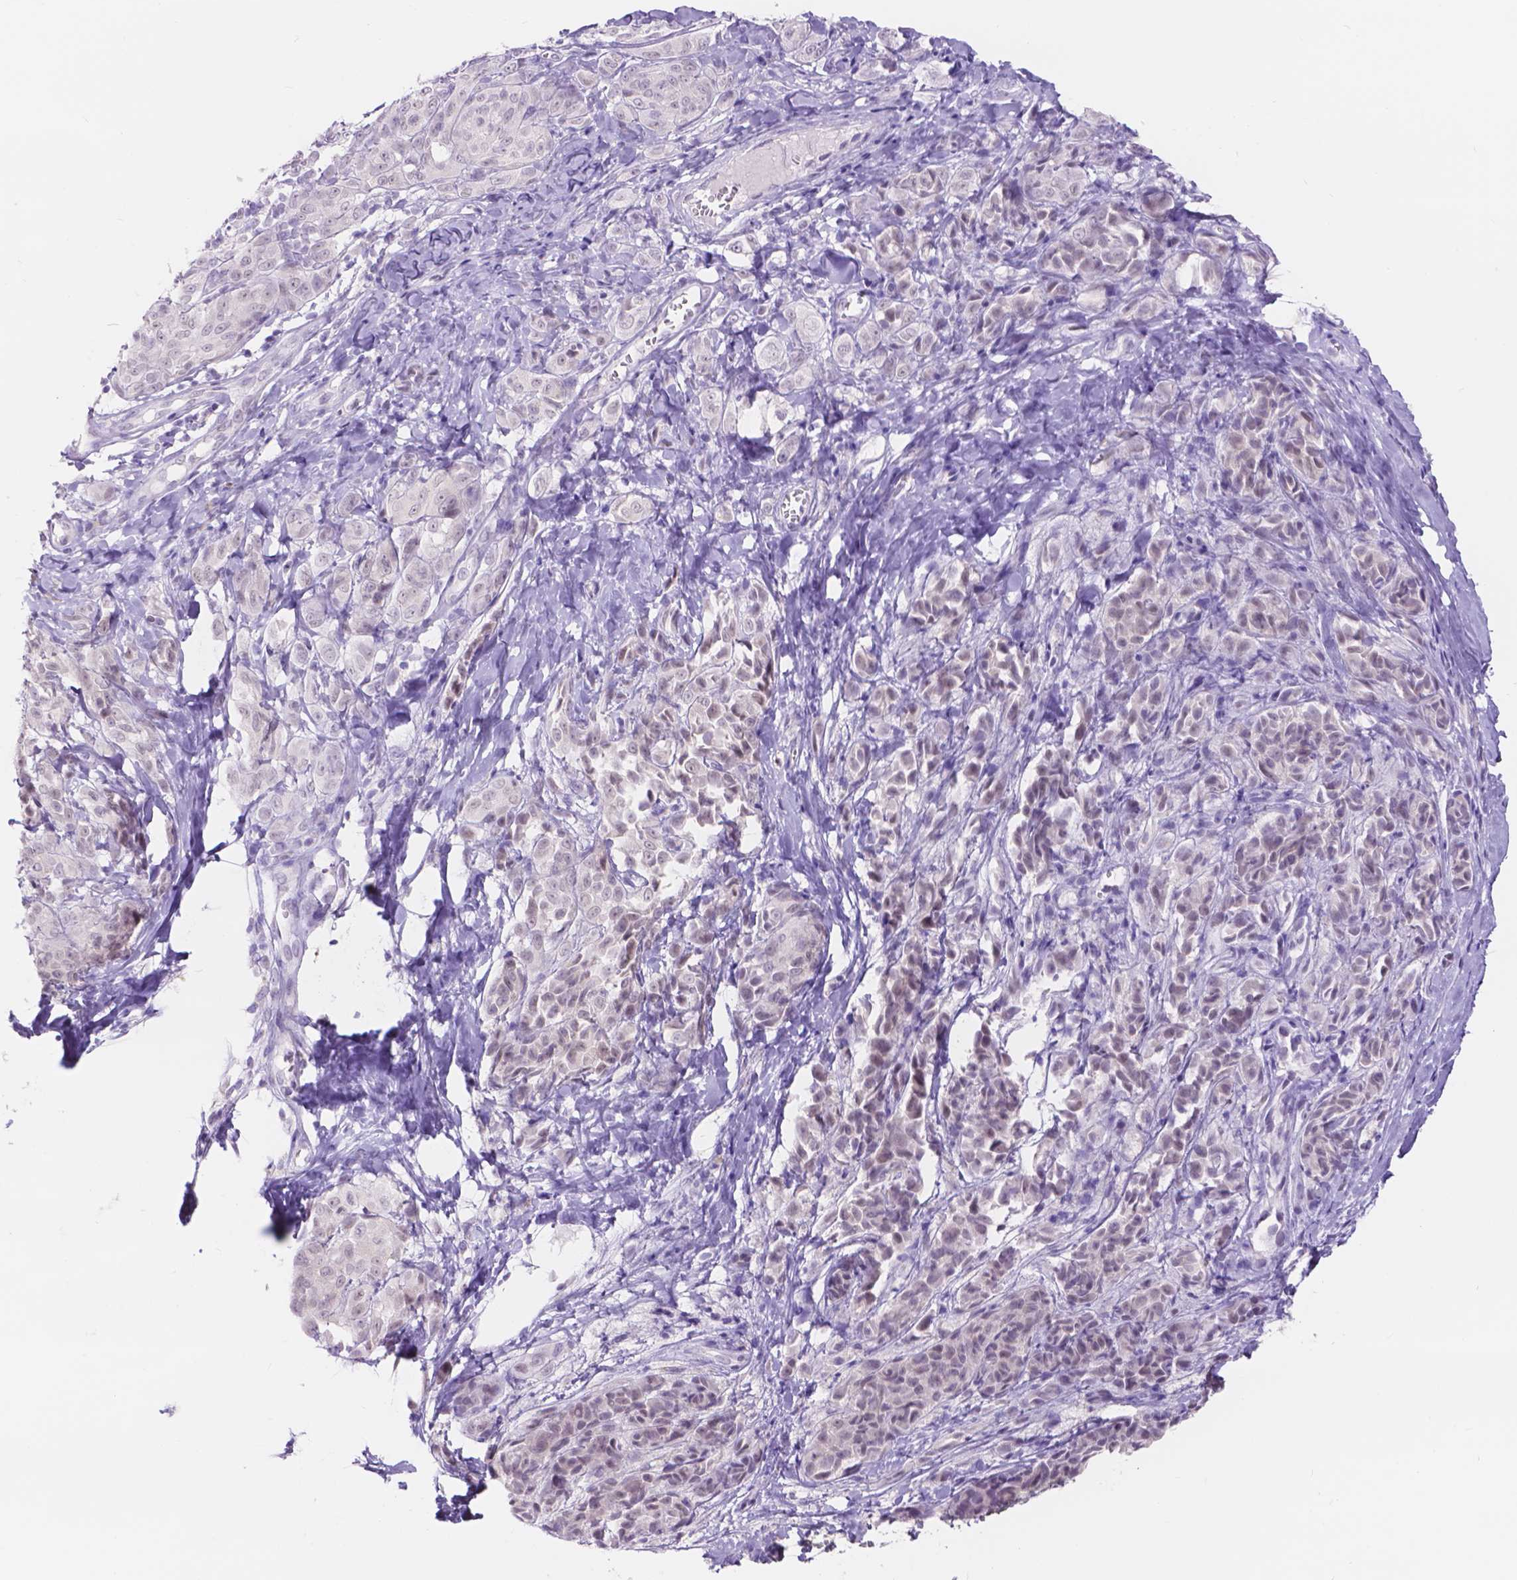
{"staining": {"intensity": "weak", "quantity": "<25%", "location": "nuclear"}, "tissue": "melanoma", "cell_type": "Tumor cells", "image_type": "cancer", "snomed": [{"axis": "morphology", "description": "Malignant melanoma, NOS"}, {"axis": "topography", "description": "Skin"}], "caption": "The histopathology image reveals no significant expression in tumor cells of melanoma.", "gene": "DCC", "patient": {"sex": "male", "age": 89}}